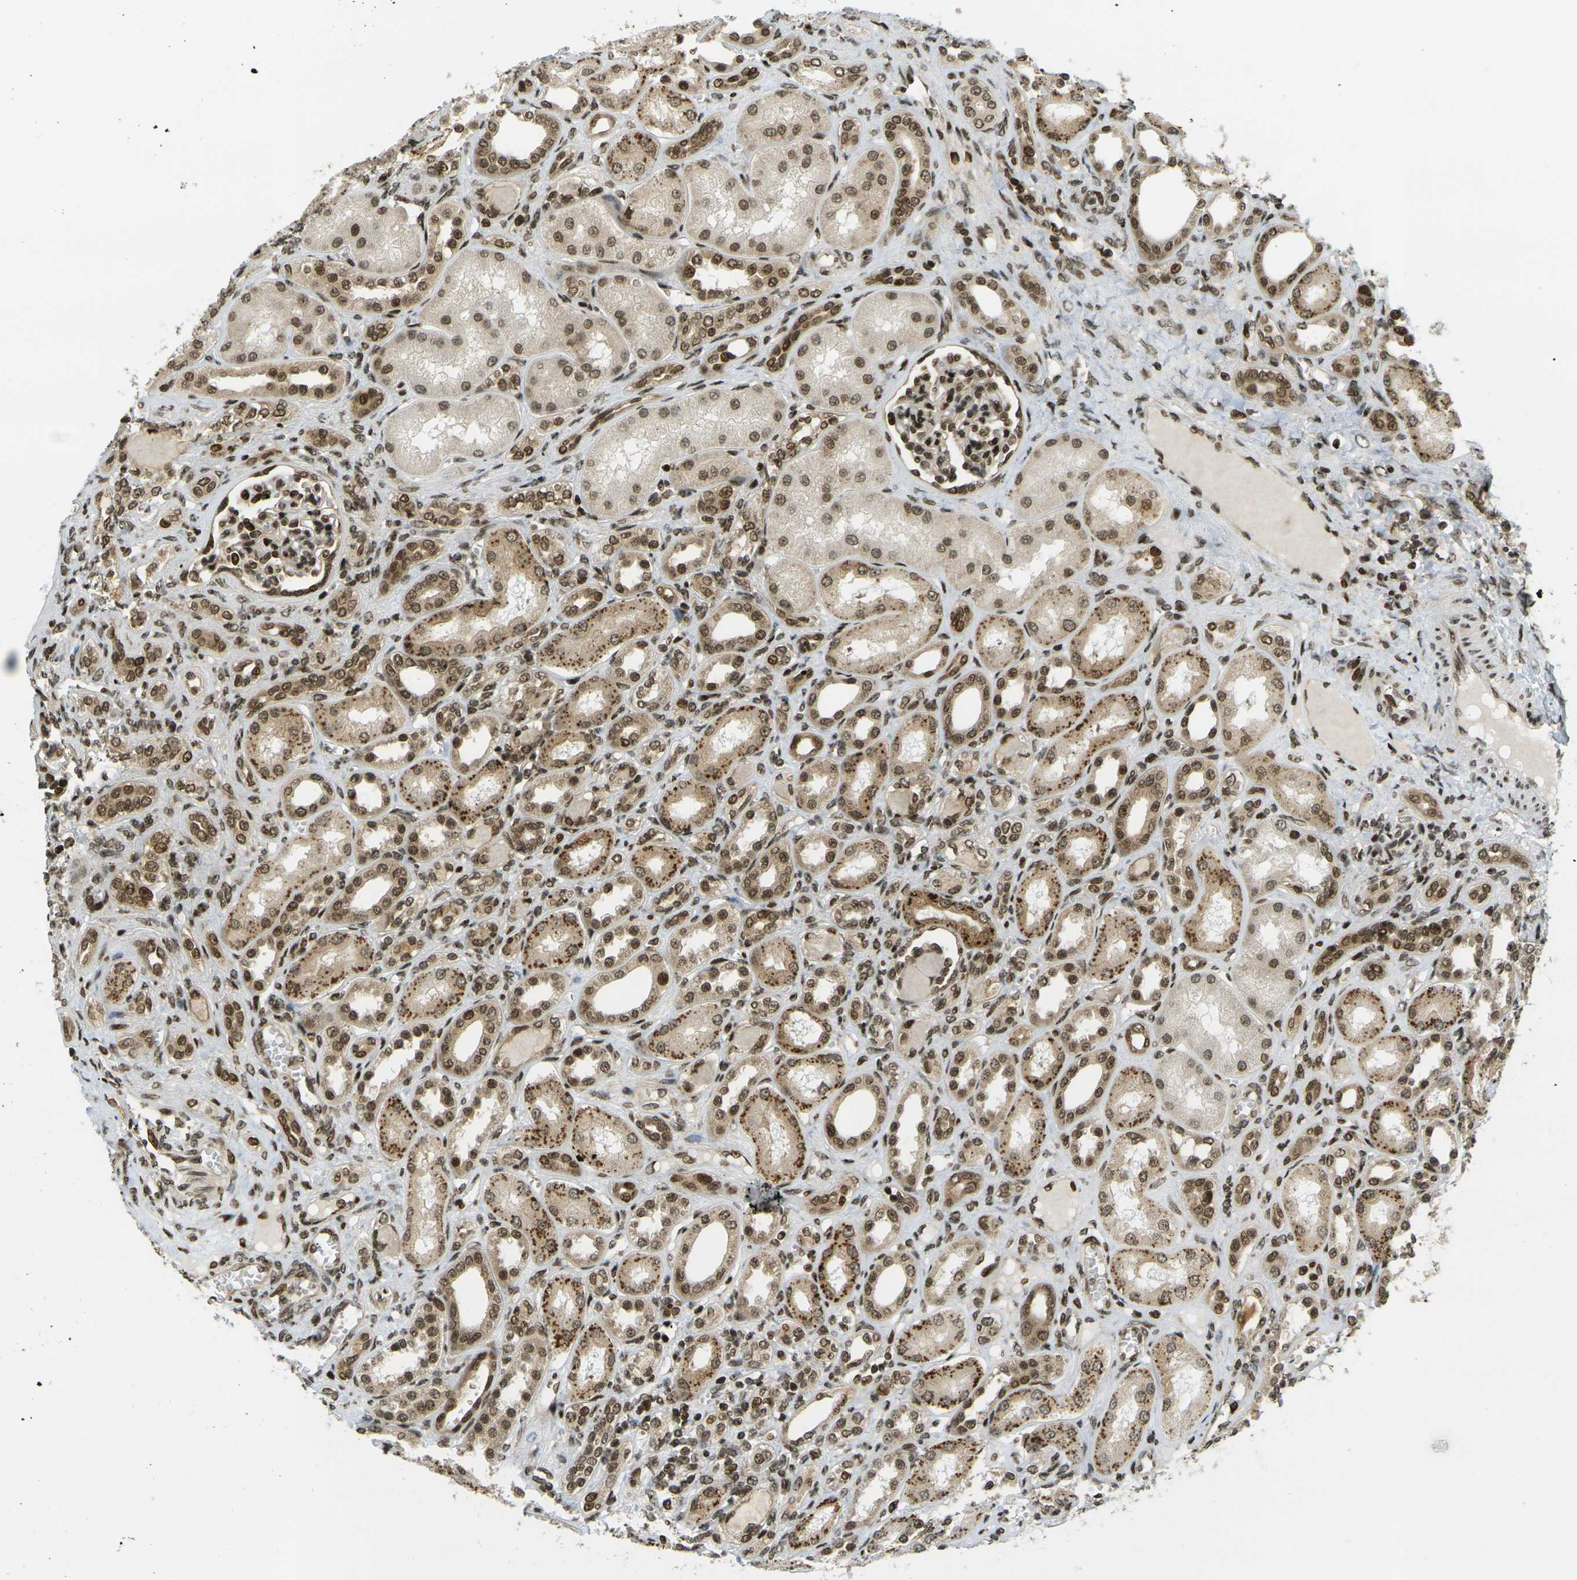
{"staining": {"intensity": "strong", "quantity": ">75%", "location": "nuclear"}, "tissue": "kidney", "cell_type": "Cells in glomeruli", "image_type": "normal", "snomed": [{"axis": "morphology", "description": "Normal tissue, NOS"}, {"axis": "topography", "description": "Kidney"}], "caption": "The micrograph reveals staining of benign kidney, revealing strong nuclear protein expression (brown color) within cells in glomeruli. (DAB = brown stain, brightfield microscopy at high magnification).", "gene": "RUVBL2", "patient": {"sex": "male", "age": 7}}